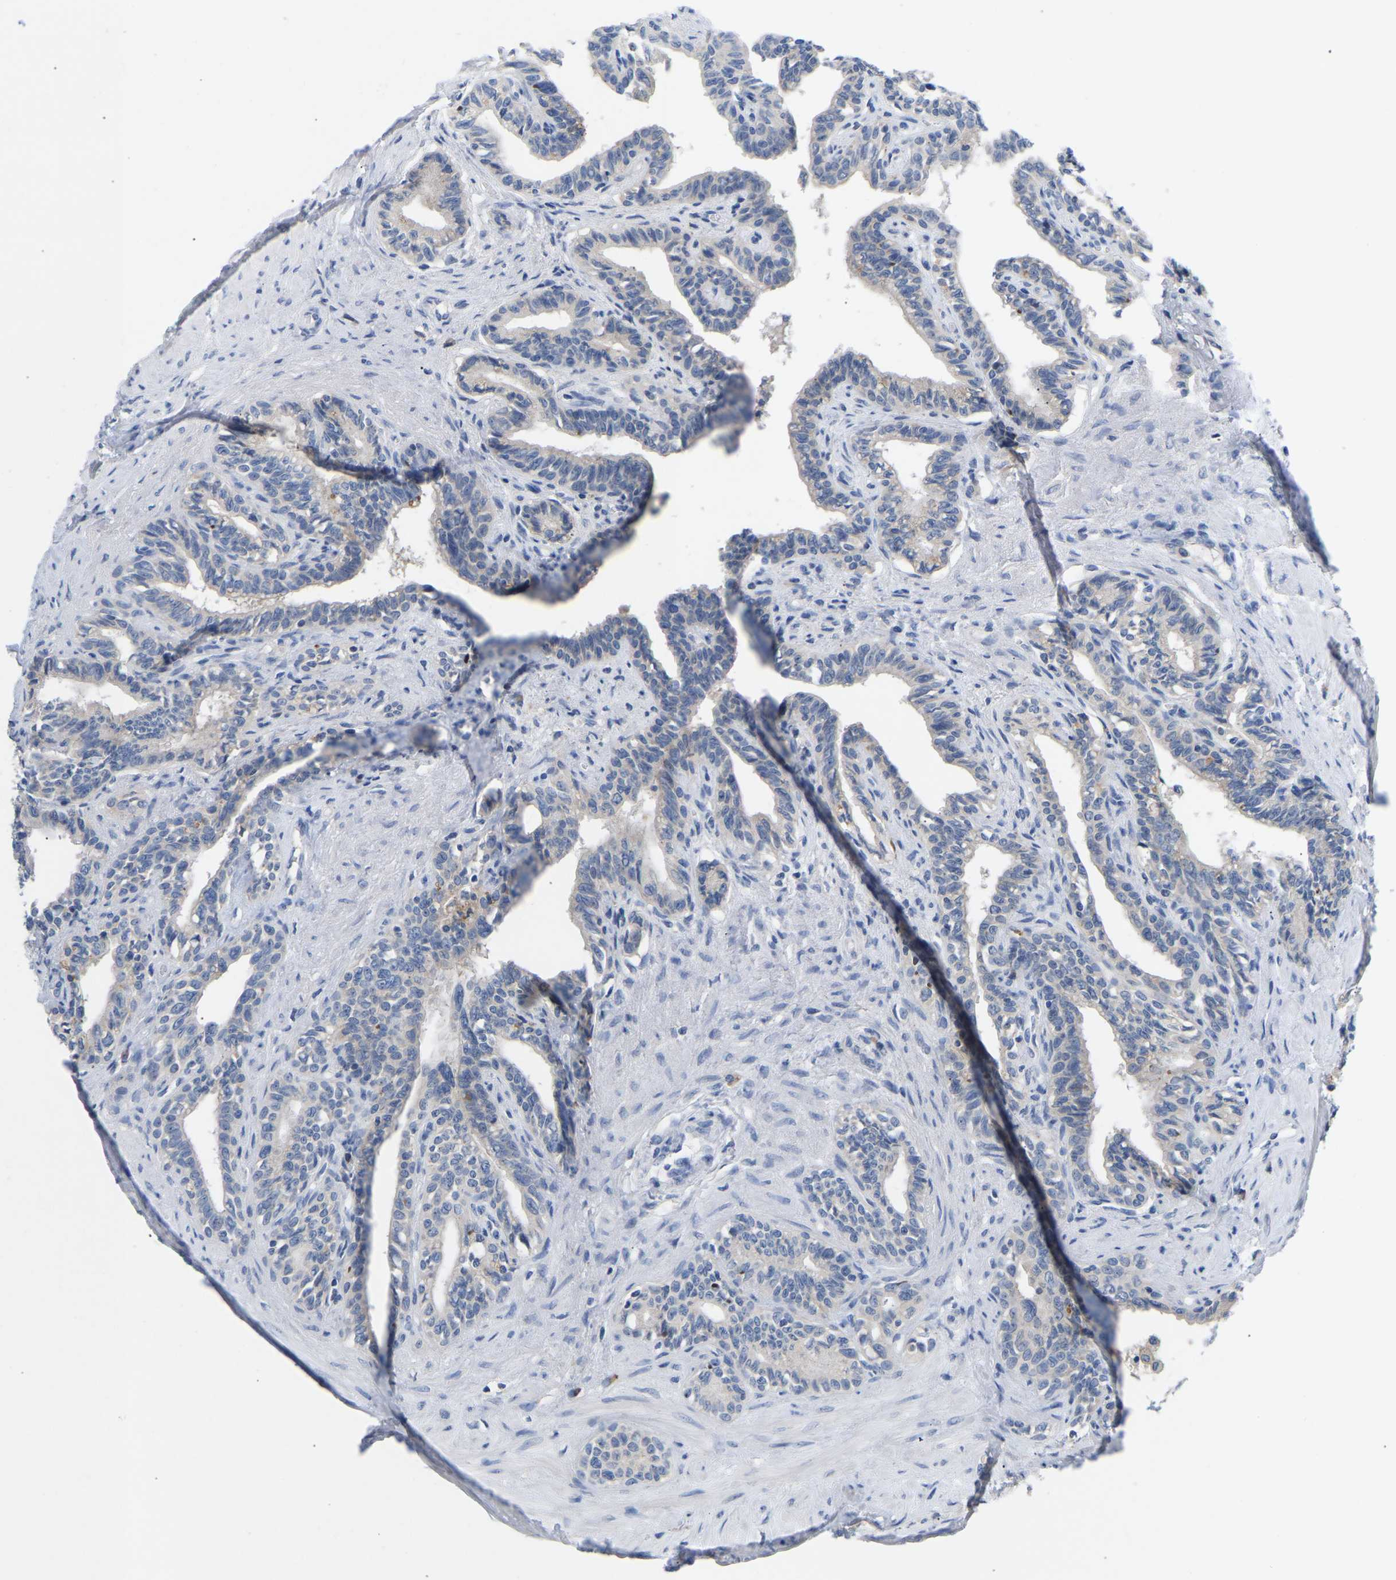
{"staining": {"intensity": "weak", "quantity": "25%-75%", "location": "cytoplasmic/membranous"}, "tissue": "seminal vesicle", "cell_type": "Glandular cells", "image_type": "normal", "snomed": [{"axis": "morphology", "description": "Normal tissue, NOS"}, {"axis": "morphology", "description": "Adenocarcinoma, High grade"}, {"axis": "topography", "description": "Prostate"}, {"axis": "topography", "description": "Seminal veicle"}], "caption": "Seminal vesicle stained with immunohistochemistry (IHC) reveals weak cytoplasmic/membranous expression in about 25%-75% of glandular cells. (brown staining indicates protein expression, while blue staining denotes nuclei).", "gene": "ABCA10", "patient": {"sex": "male", "age": 55}}